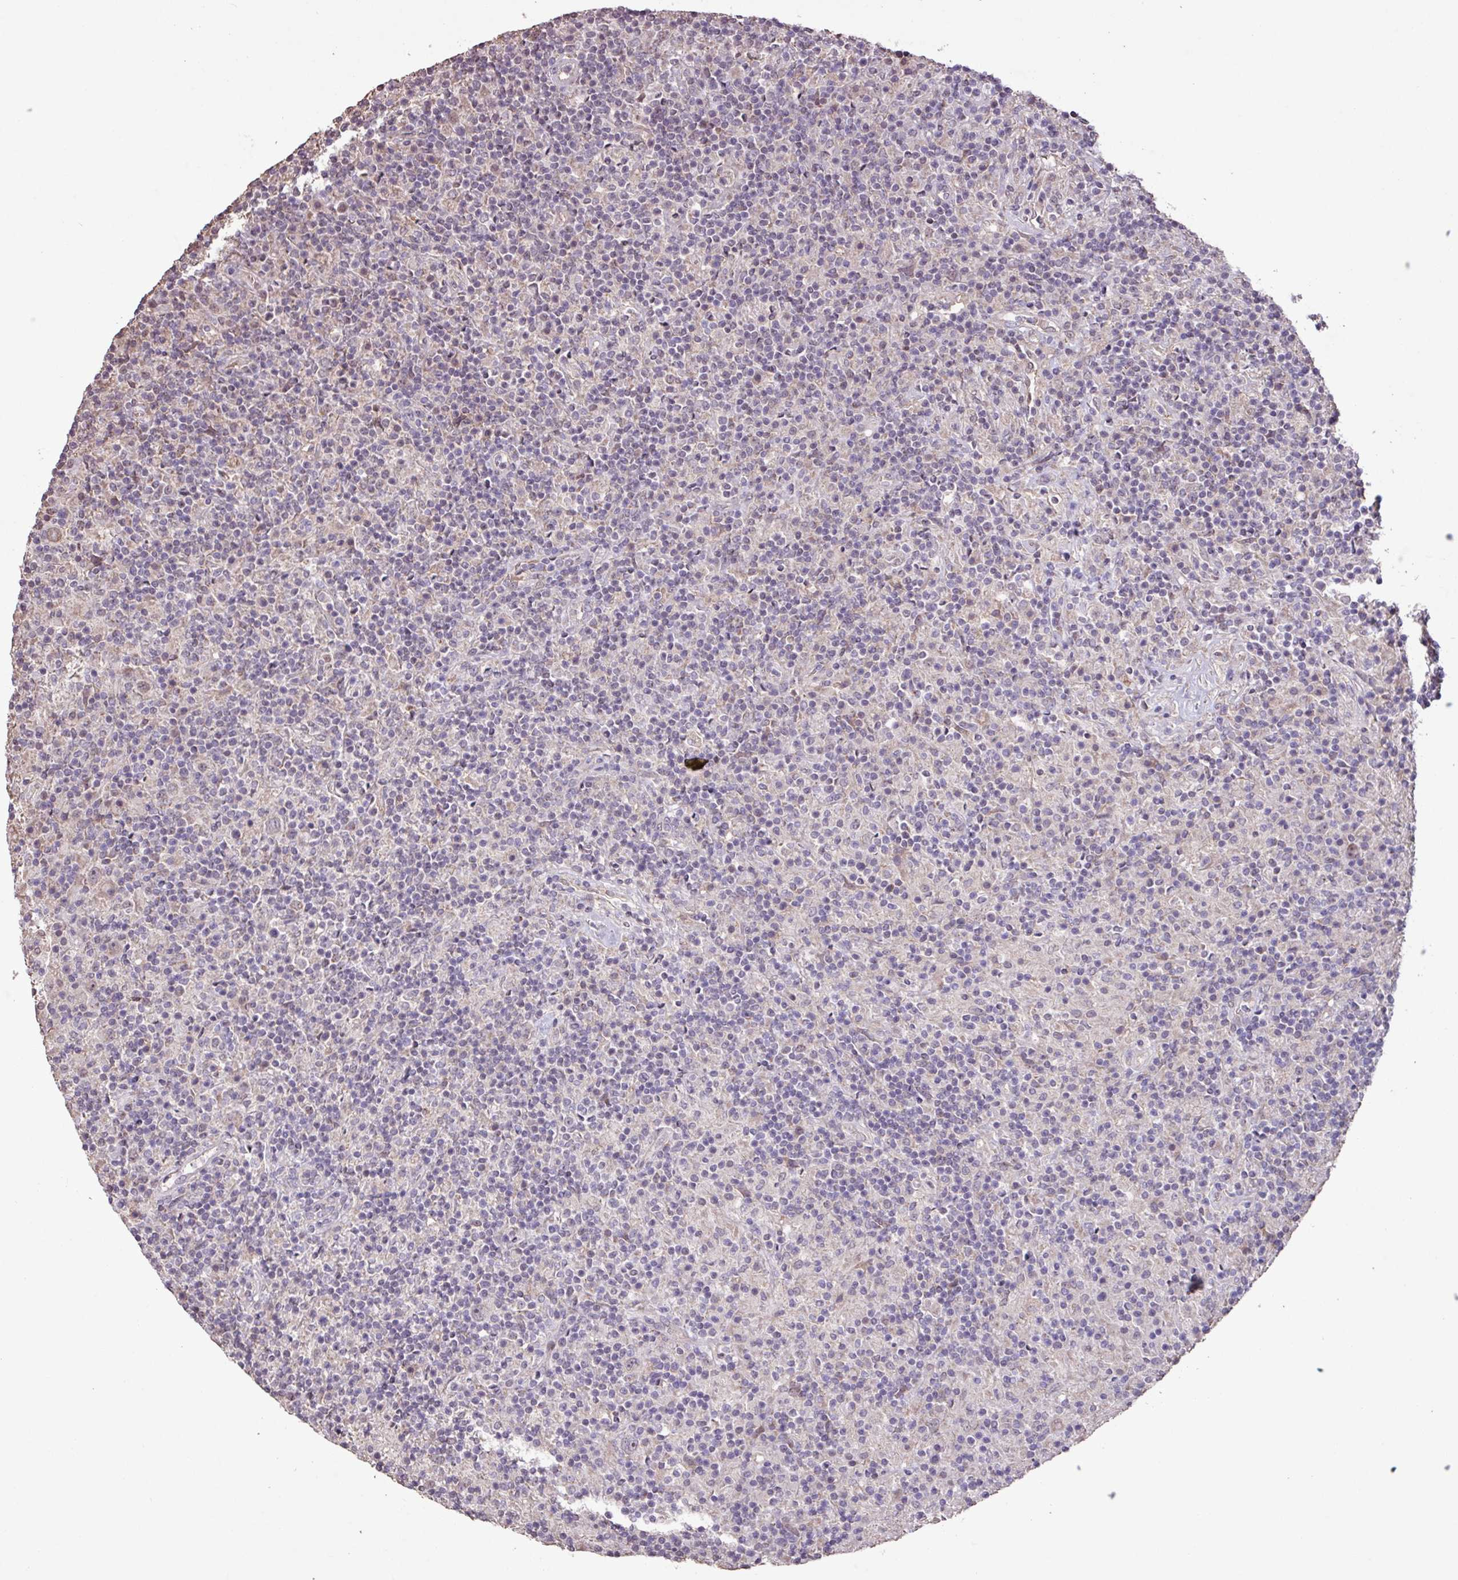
{"staining": {"intensity": "weak", "quantity": "25%-75%", "location": "cytoplasmic/membranous,nuclear"}, "tissue": "lymphoma", "cell_type": "Tumor cells", "image_type": "cancer", "snomed": [{"axis": "morphology", "description": "Hodgkin's disease, NOS"}, {"axis": "topography", "description": "Lymph node"}], "caption": "Immunohistochemical staining of human lymphoma demonstrates low levels of weak cytoplasmic/membranous and nuclear staining in about 25%-75% of tumor cells.", "gene": "L3MBTL3", "patient": {"sex": "male", "age": 70}}